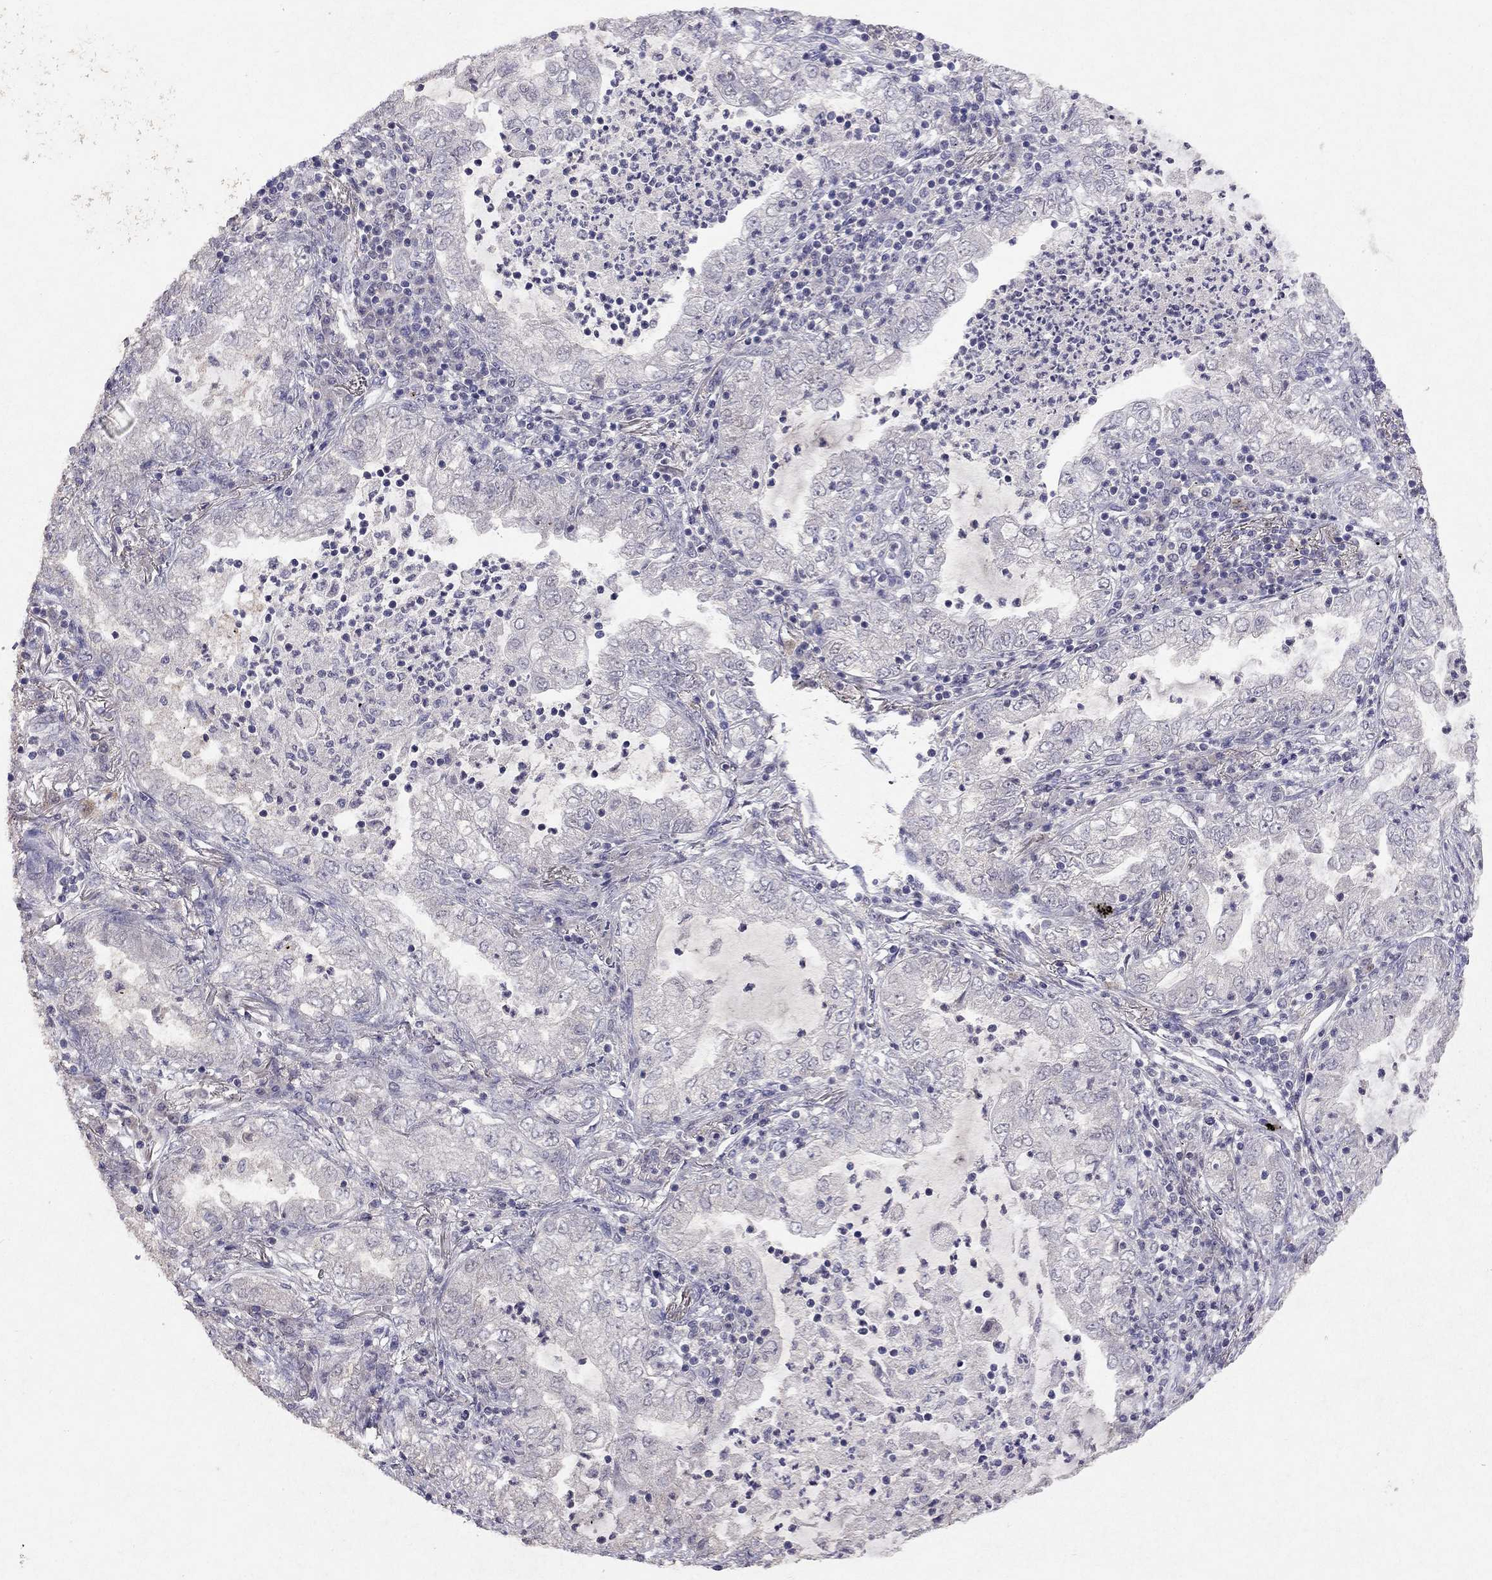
{"staining": {"intensity": "negative", "quantity": "none", "location": "none"}, "tissue": "lung cancer", "cell_type": "Tumor cells", "image_type": "cancer", "snomed": [{"axis": "morphology", "description": "Adenocarcinoma, NOS"}, {"axis": "topography", "description": "Lung"}], "caption": "An immunohistochemistry (IHC) micrograph of lung cancer (adenocarcinoma) is shown. There is no staining in tumor cells of lung cancer (adenocarcinoma).", "gene": "ESR2", "patient": {"sex": "female", "age": 73}}